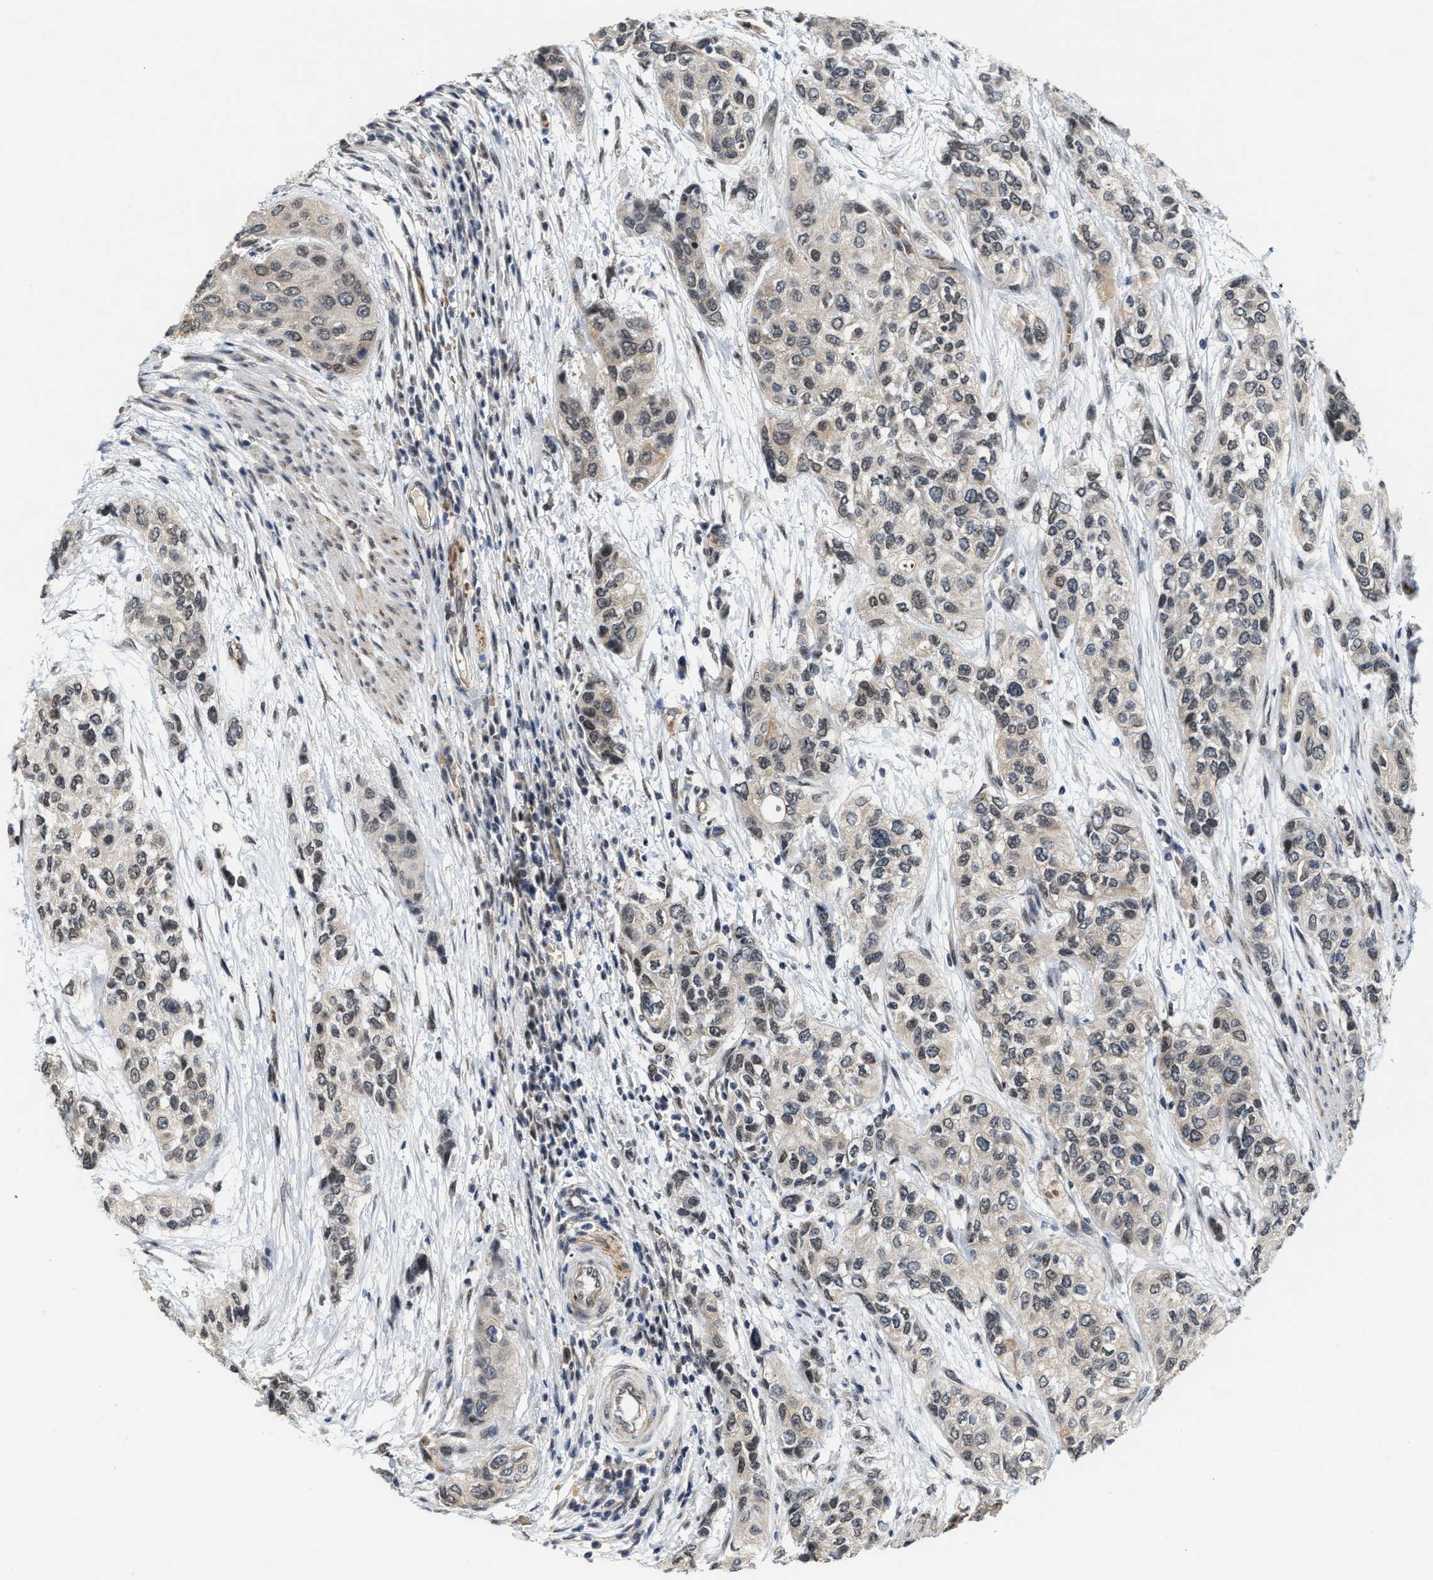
{"staining": {"intensity": "weak", "quantity": "<25%", "location": "cytoplasmic/membranous"}, "tissue": "urothelial cancer", "cell_type": "Tumor cells", "image_type": "cancer", "snomed": [{"axis": "morphology", "description": "Urothelial carcinoma, High grade"}, {"axis": "topography", "description": "Urinary bladder"}], "caption": "IHC micrograph of urothelial cancer stained for a protein (brown), which exhibits no expression in tumor cells. (Brightfield microscopy of DAB (3,3'-diaminobenzidine) immunohistochemistry (IHC) at high magnification).", "gene": "KIF24", "patient": {"sex": "female", "age": 56}}